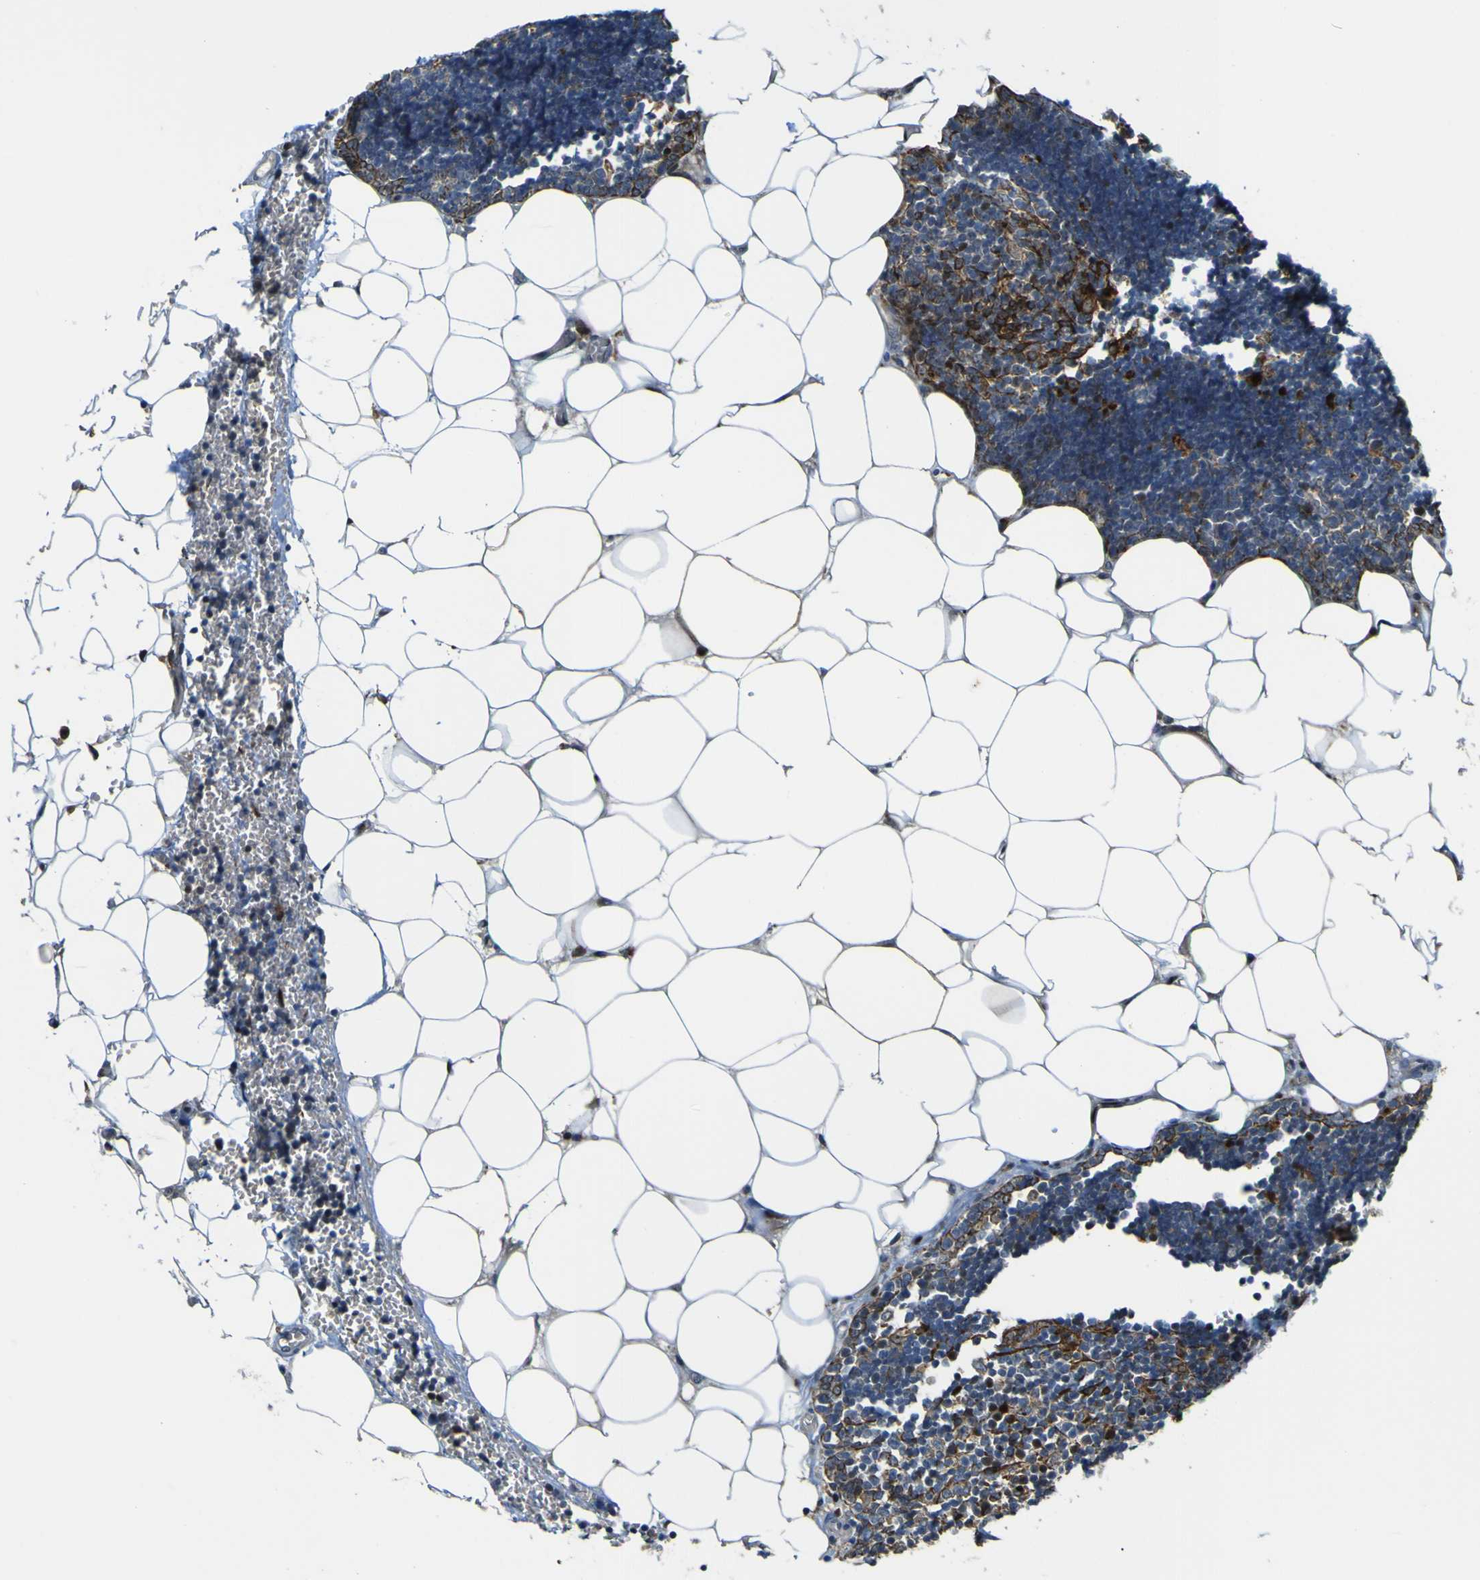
{"staining": {"intensity": "moderate", "quantity": "25%-75%", "location": "cytoplasmic/membranous"}, "tissue": "lymph node", "cell_type": "Germinal center cells", "image_type": "normal", "snomed": [{"axis": "morphology", "description": "Normal tissue, NOS"}, {"axis": "topography", "description": "Lymph node"}], "caption": "Human lymph node stained with a brown dye reveals moderate cytoplasmic/membranous positive staining in approximately 25%-75% of germinal center cells.", "gene": "LBHD1", "patient": {"sex": "male", "age": 33}}